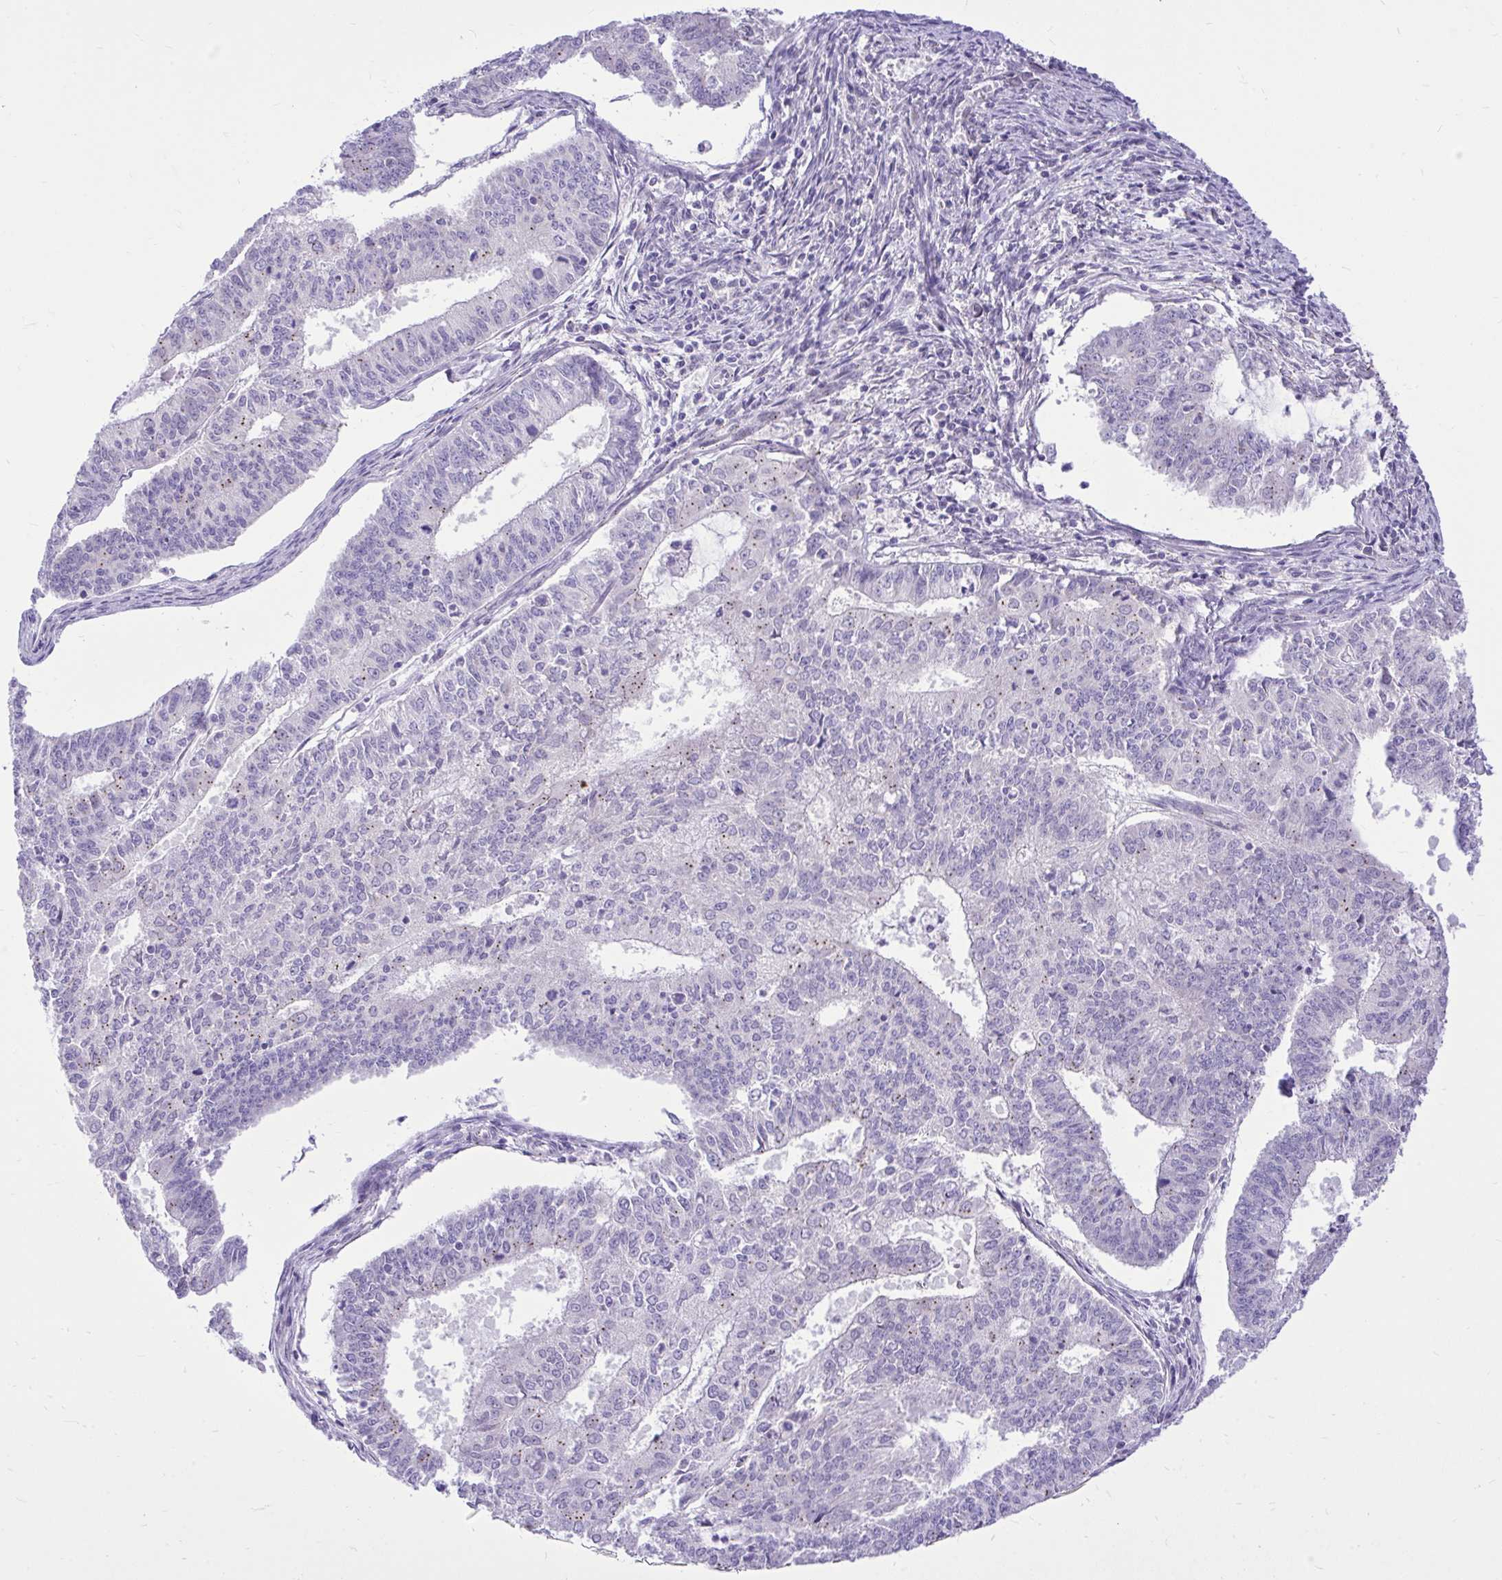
{"staining": {"intensity": "weak", "quantity": "<25%", "location": "cytoplasmic/membranous"}, "tissue": "endometrial cancer", "cell_type": "Tumor cells", "image_type": "cancer", "snomed": [{"axis": "morphology", "description": "Adenocarcinoma, NOS"}, {"axis": "topography", "description": "Endometrium"}], "caption": "The image shows no staining of tumor cells in endometrial adenocarcinoma. The staining is performed using DAB brown chromogen with nuclei counter-stained in using hematoxylin.", "gene": "CEACAM18", "patient": {"sex": "female", "age": 61}}